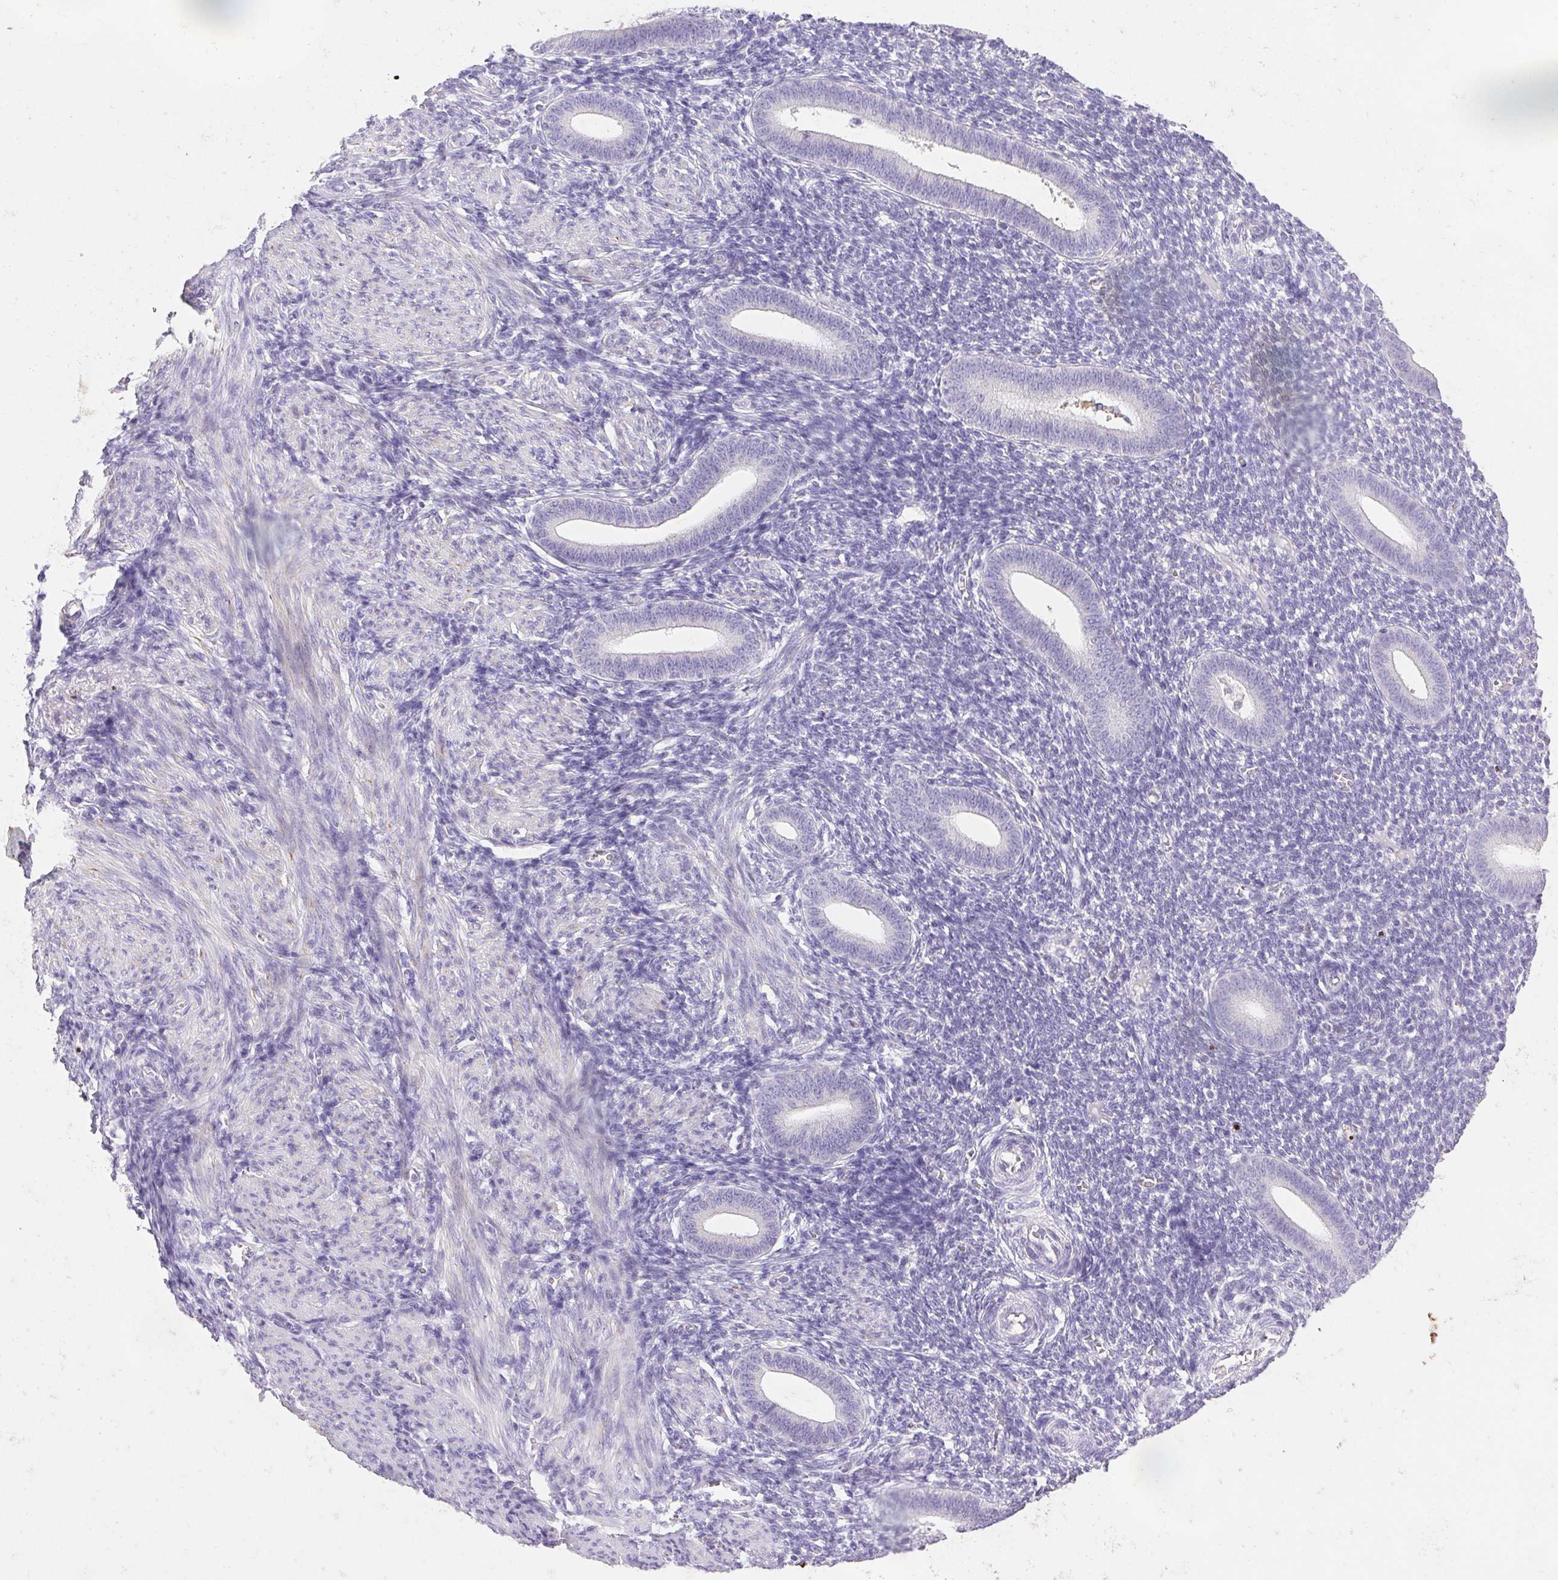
{"staining": {"intensity": "negative", "quantity": "none", "location": "none"}, "tissue": "endometrium", "cell_type": "Cells in endometrial stroma", "image_type": "normal", "snomed": [{"axis": "morphology", "description": "Normal tissue, NOS"}, {"axis": "topography", "description": "Endometrium"}], "caption": "IHC of benign endometrium displays no staining in cells in endometrial stroma.", "gene": "ARHGAP11B", "patient": {"sex": "female", "age": 25}}